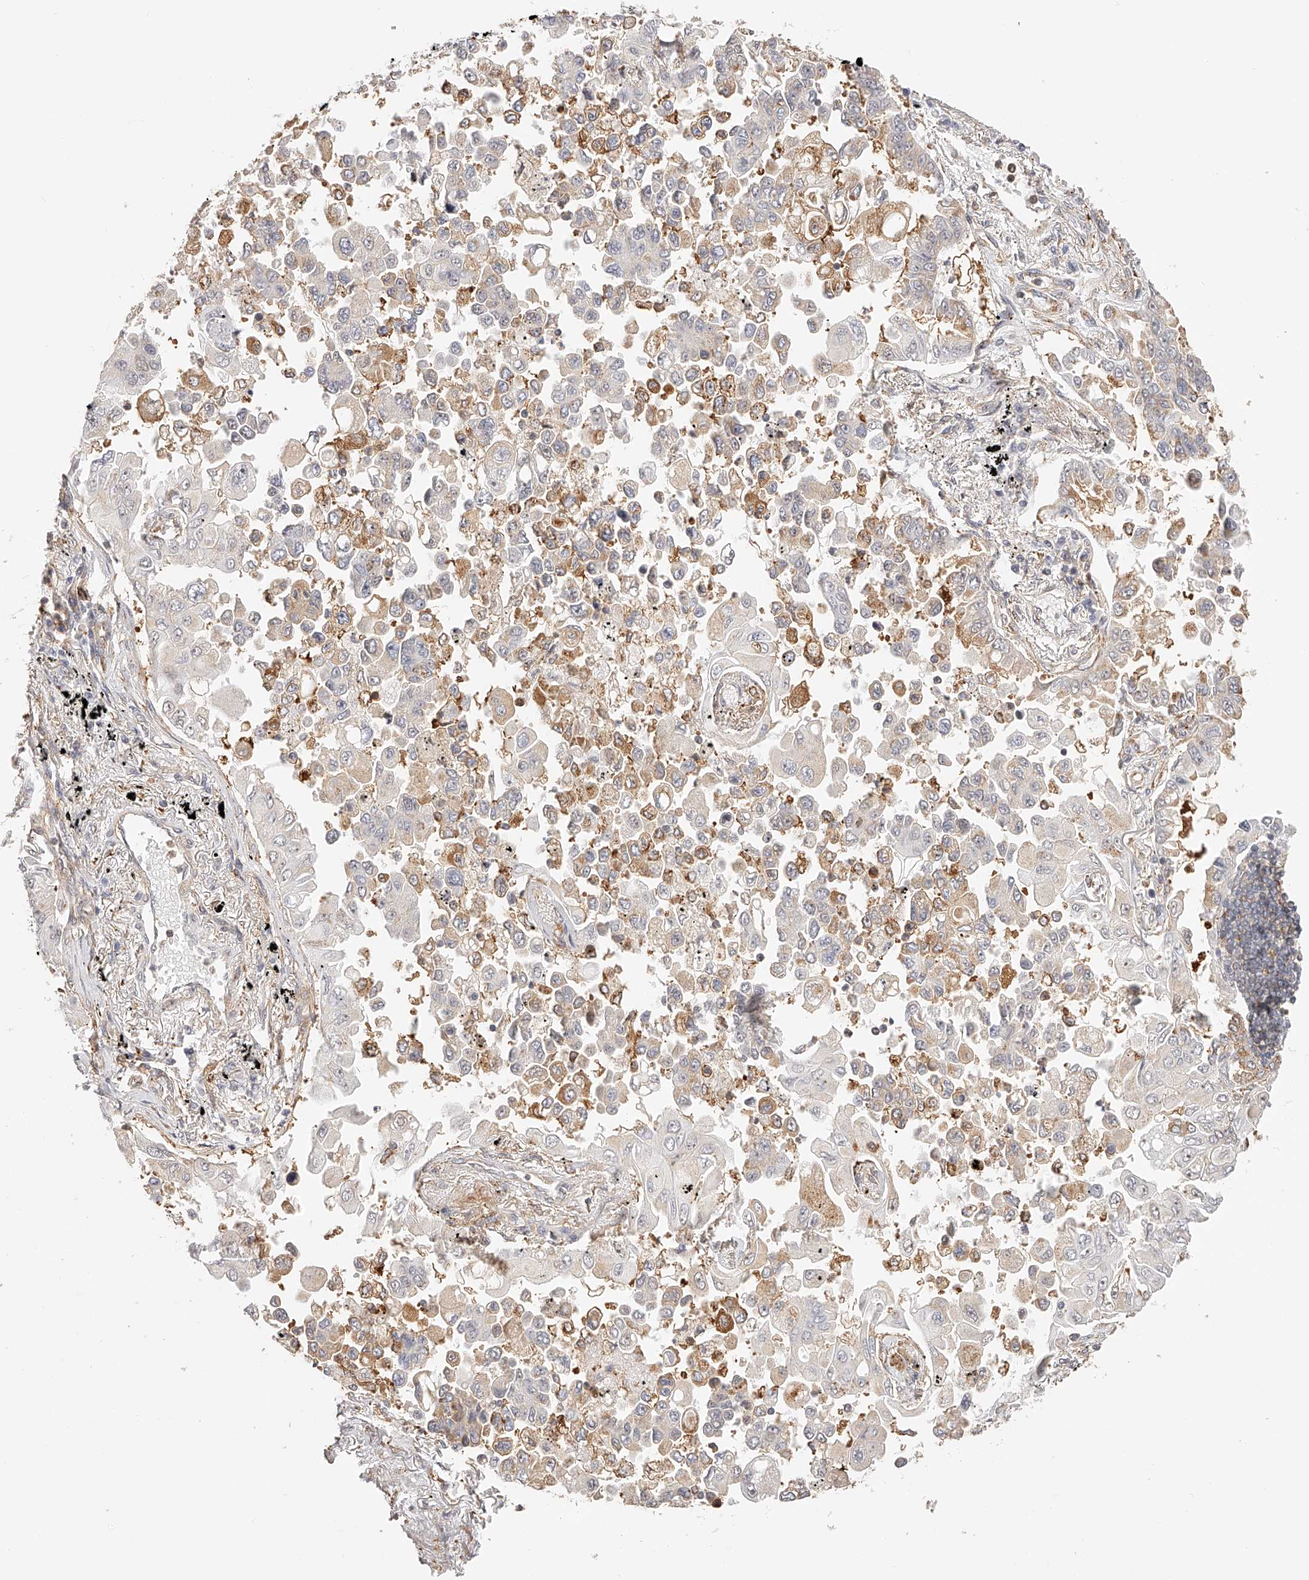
{"staining": {"intensity": "moderate", "quantity": "<25%", "location": "cytoplasmic/membranous"}, "tissue": "lung cancer", "cell_type": "Tumor cells", "image_type": "cancer", "snomed": [{"axis": "morphology", "description": "Adenocarcinoma, NOS"}, {"axis": "topography", "description": "Lung"}], "caption": "Immunohistochemistry (IHC) staining of lung cancer, which shows low levels of moderate cytoplasmic/membranous expression in about <25% of tumor cells indicating moderate cytoplasmic/membranous protein staining. The staining was performed using DAB (brown) for protein detection and nuclei were counterstained in hematoxylin (blue).", "gene": "SYNC", "patient": {"sex": "female", "age": 67}}